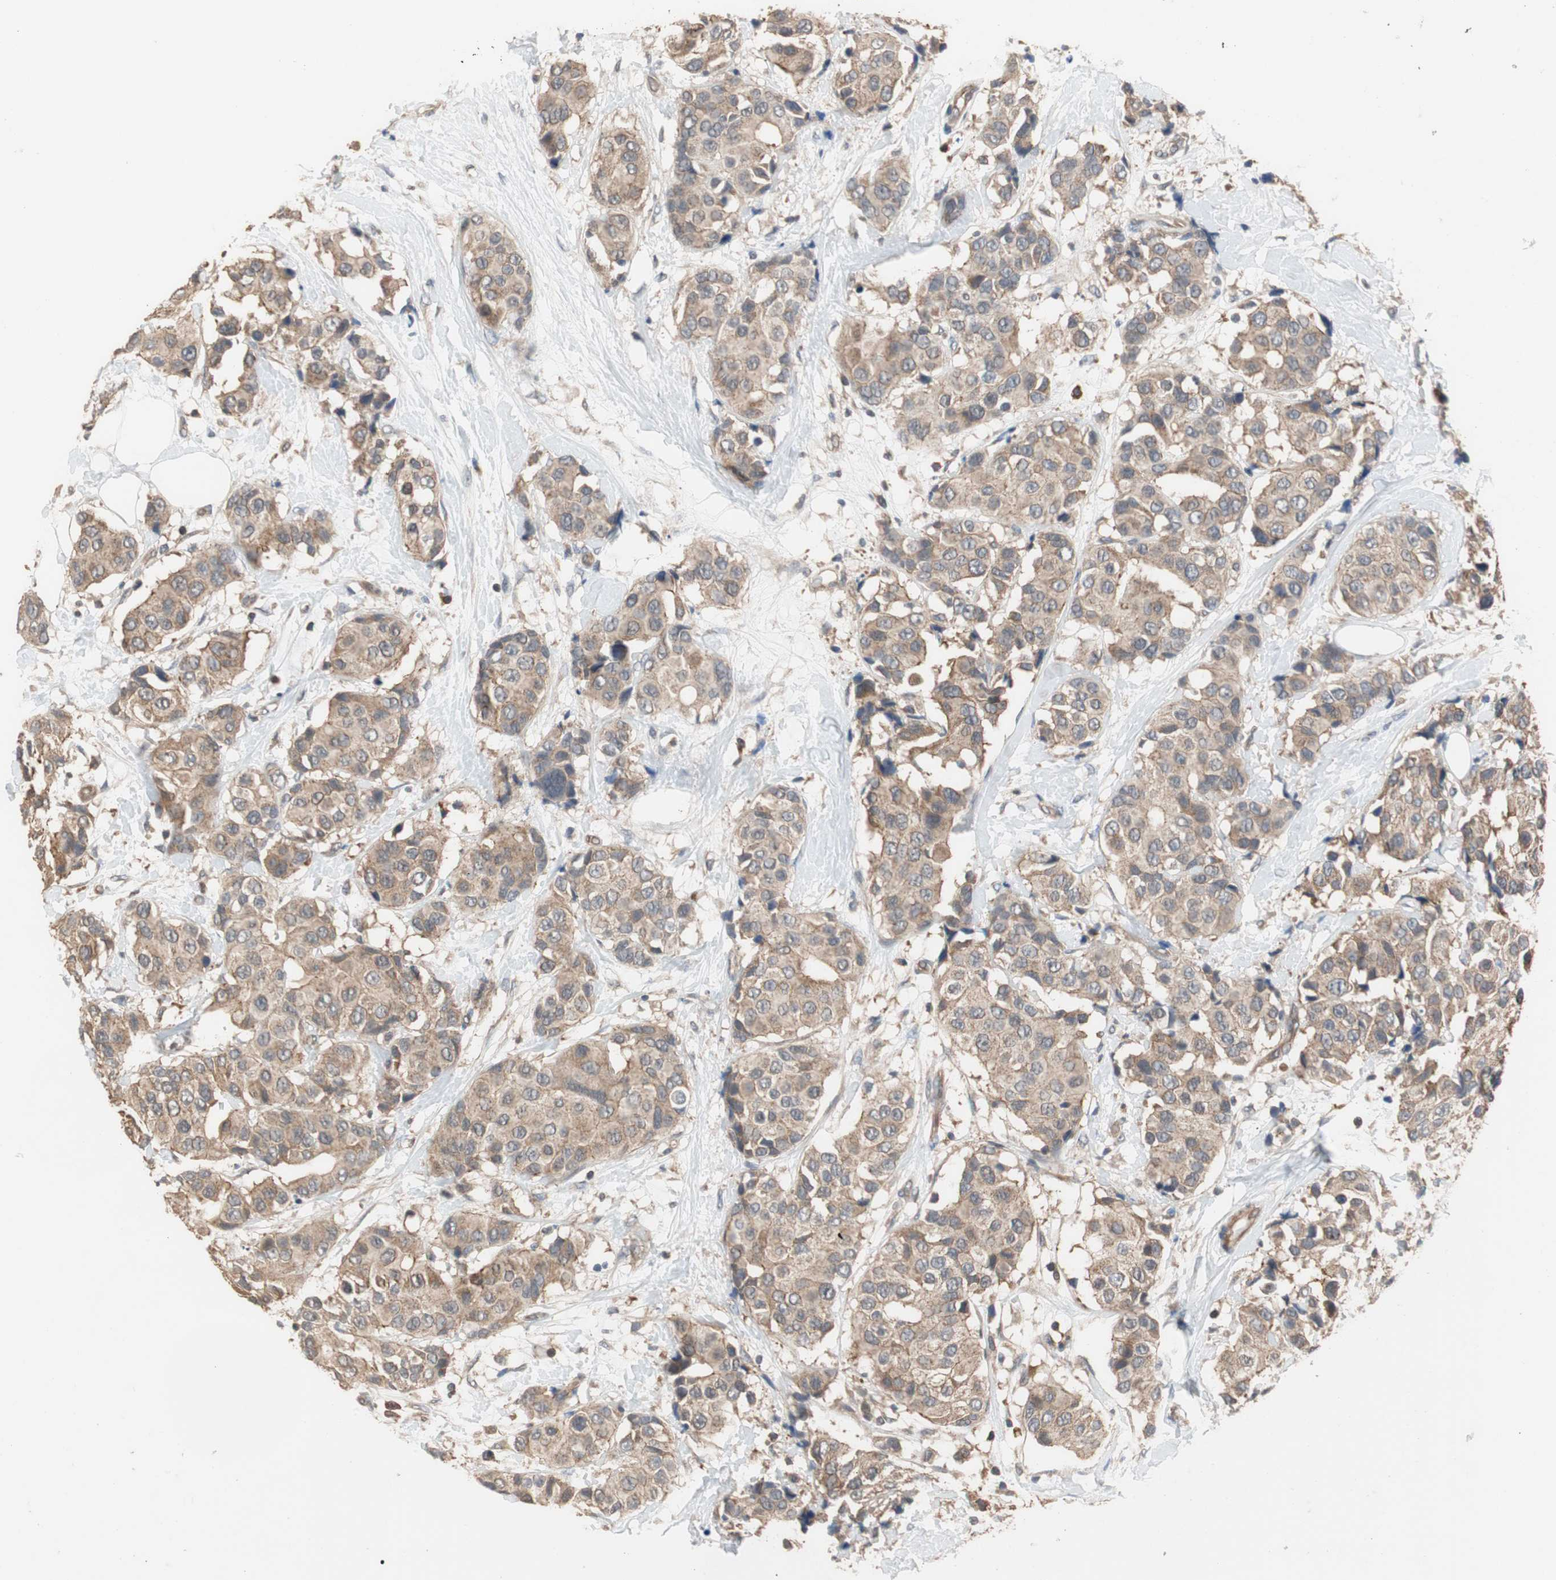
{"staining": {"intensity": "moderate", "quantity": ">75%", "location": "cytoplasmic/membranous"}, "tissue": "breast cancer", "cell_type": "Tumor cells", "image_type": "cancer", "snomed": [{"axis": "morphology", "description": "Normal tissue, NOS"}, {"axis": "morphology", "description": "Duct carcinoma"}, {"axis": "topography", "description": "Breast"}], "caption": "This image demonstrates immunohistochemistry staining of breast cancer (invasive ductal carcinoma), with medium moderate cytoplasmic/membranous positivity in approximately >75% of tumor cells.", "gene": "MAP4K2", "patient": {"sex": "female", "age": 39}}